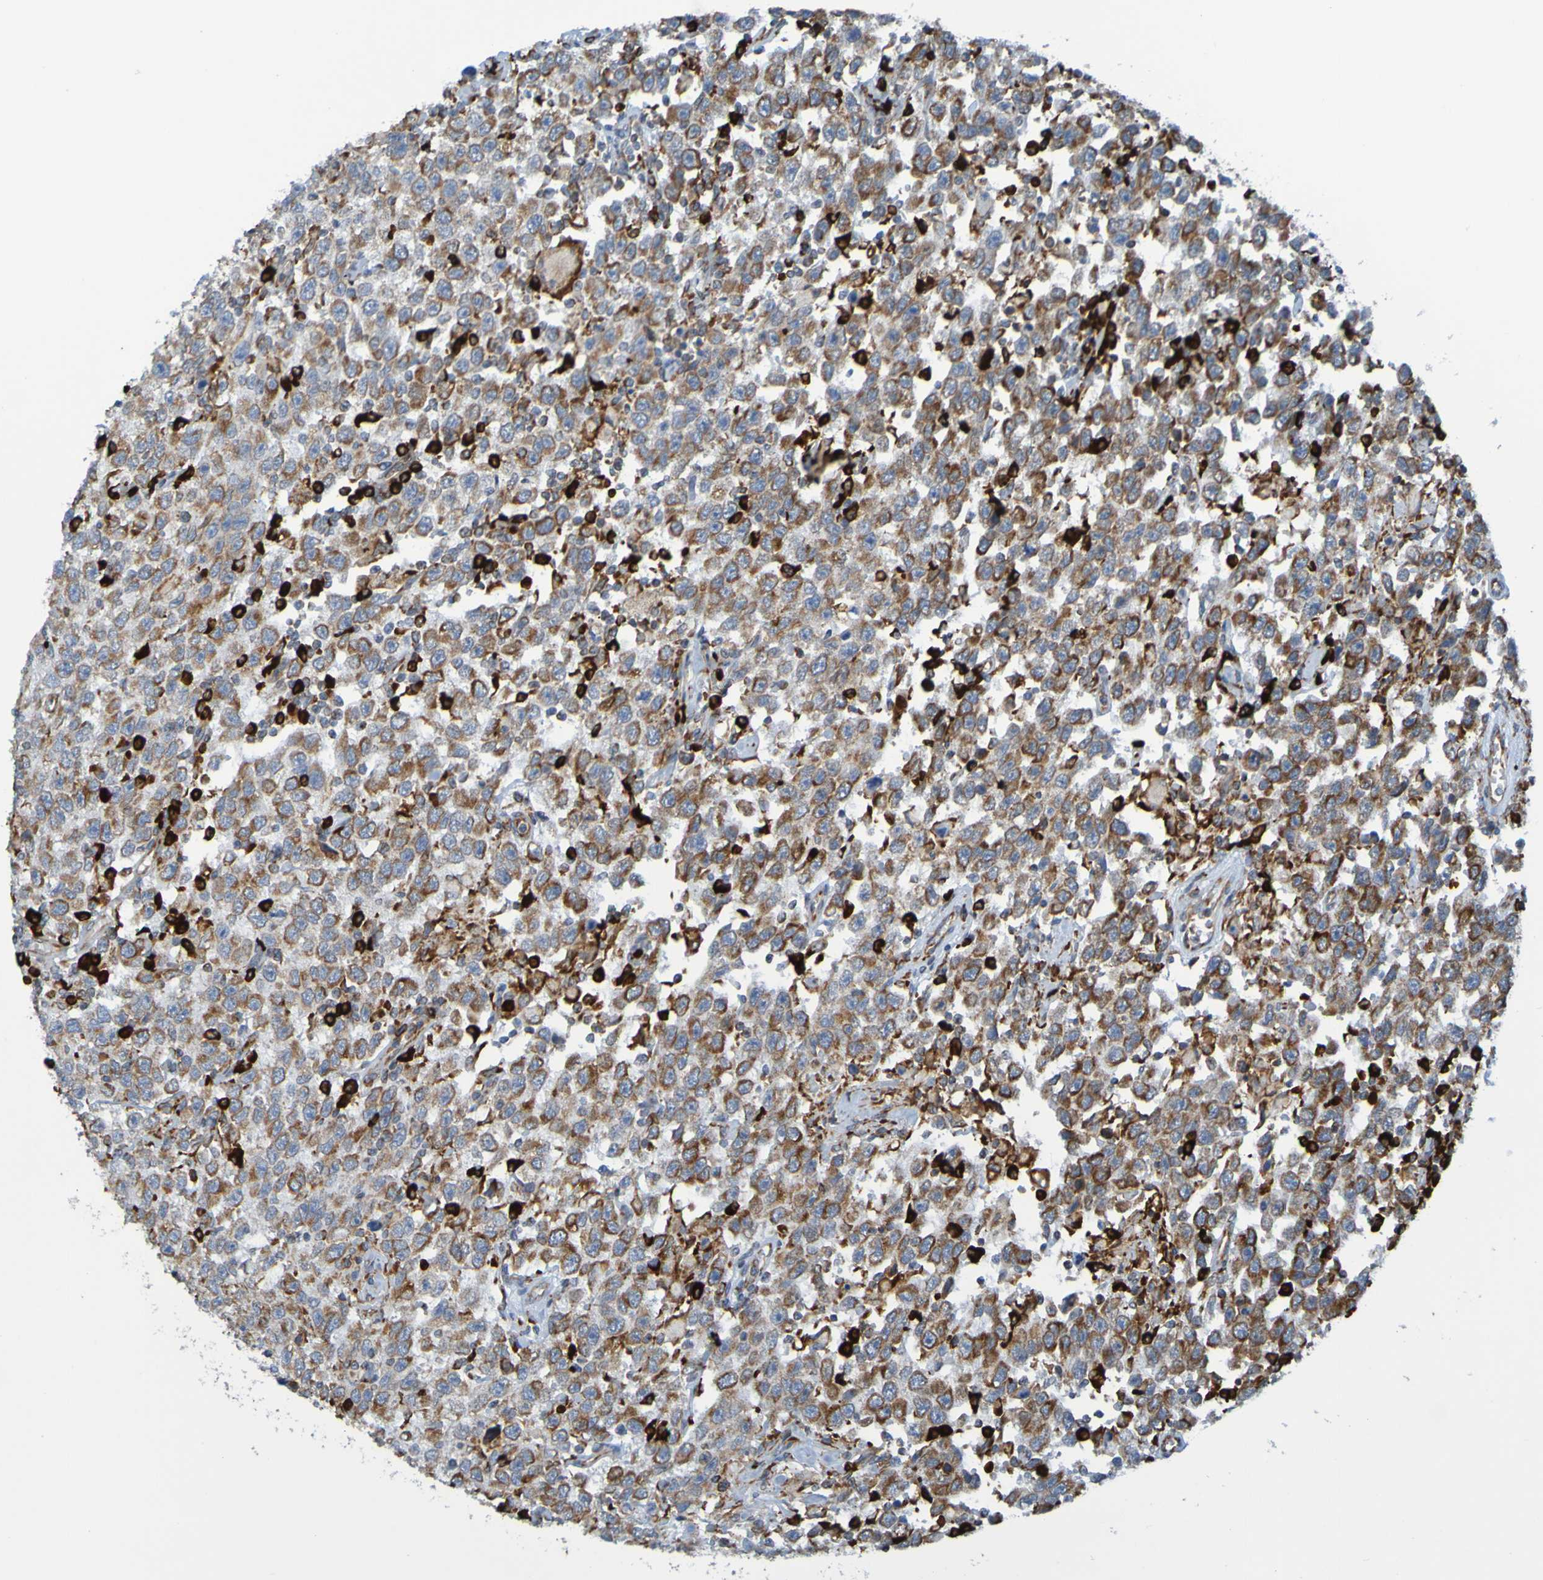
{"staining": {"intensity": "weak", "quantity": "25%-75%", "location": "cytoplasmic/membranous"}, "tissue": "testis cancer", "cell_type": "Tumor cells", "image_type": "cancer", "snomed": [{"axis": "morphology", "description": "Seminoma, NOS"}, {"axis": "topography", "description": "Testis"}], "caption": "Immunohistochemistry (IHC) of human testis seminoma reveals low levels of weak cytoplasmic/membranous expression in approximately 25%-75% of tumor cells.", "gene": "SSR1", "patient": {"sex": "male", "age": 41}}